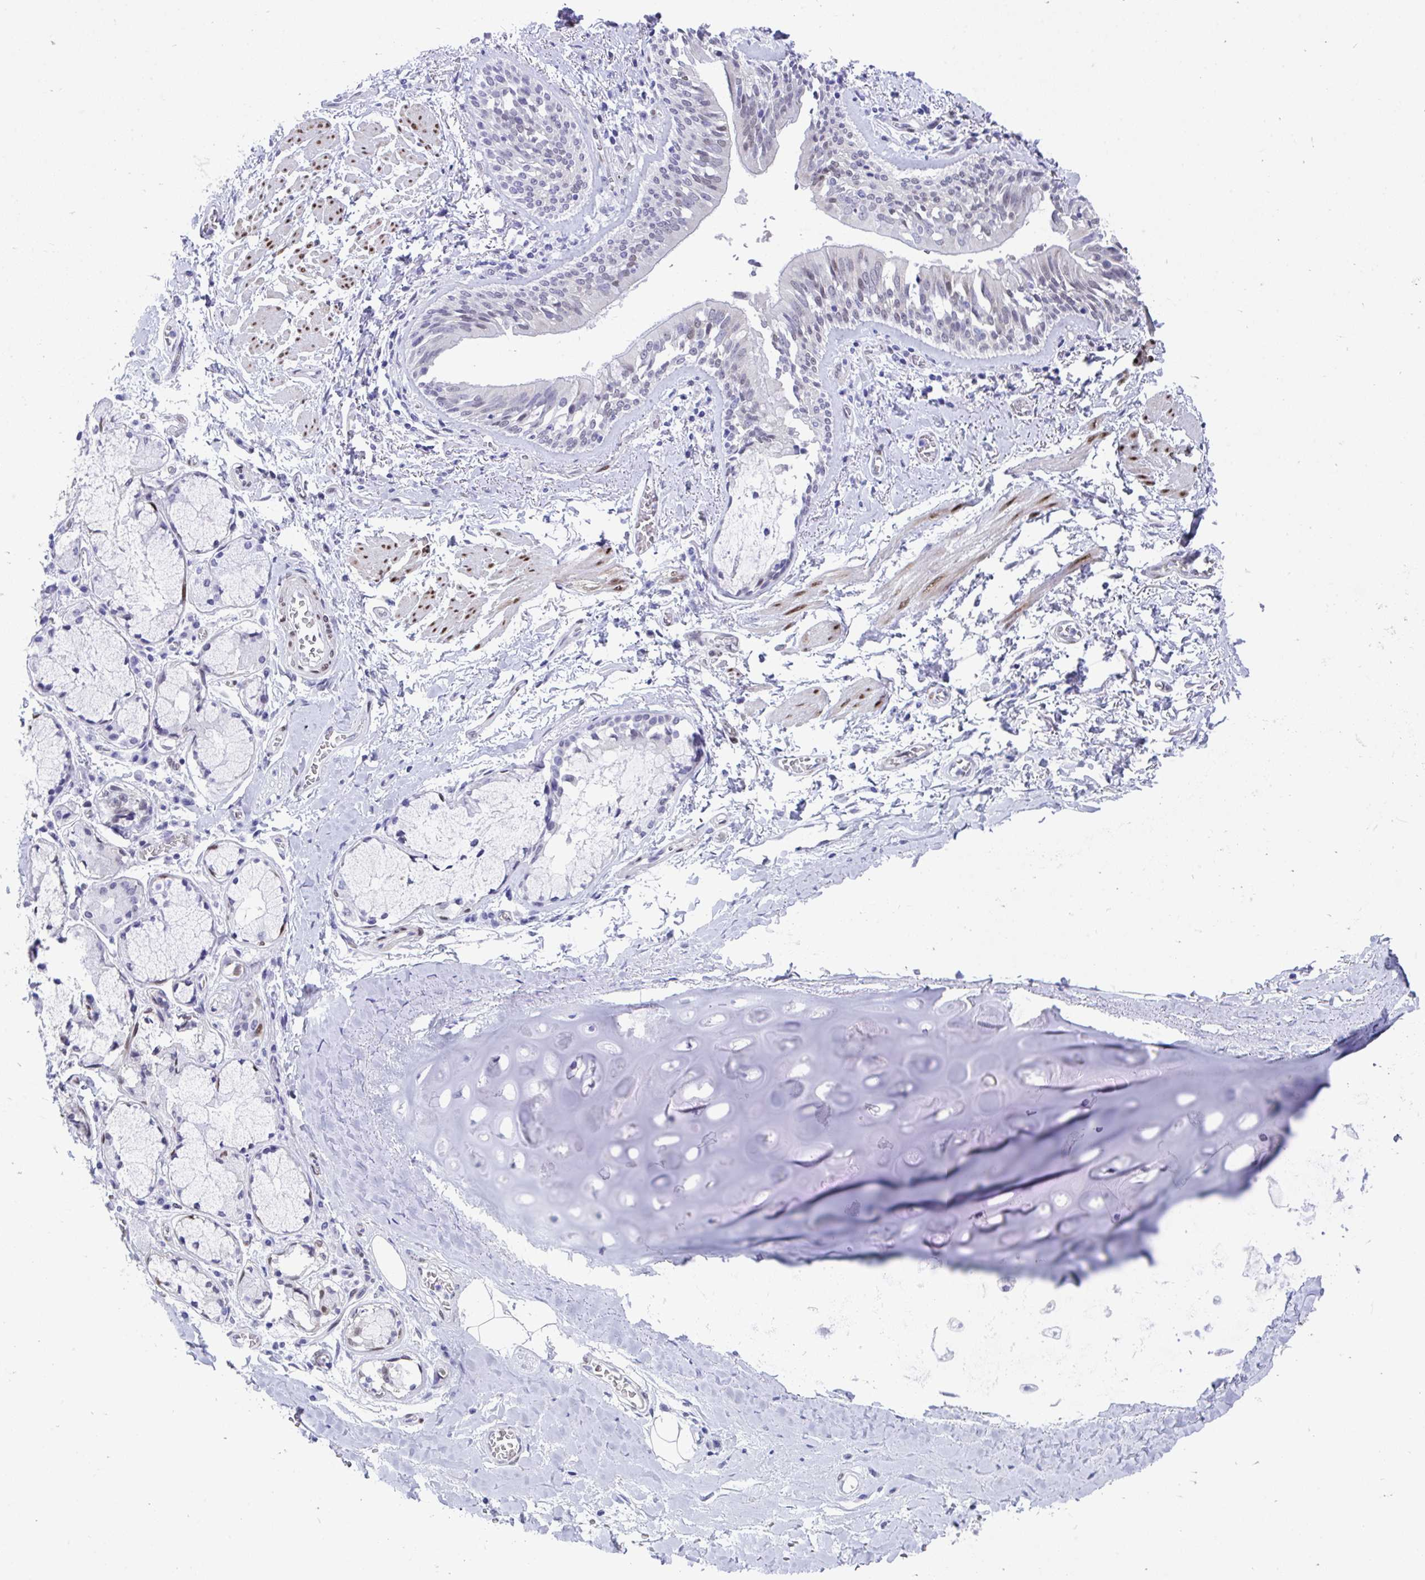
{"staining": {"intensity": "negative", "quantity": "none", "location": "none"}, "tissue": "adipose tissue", "cell_type": "Adipocytes", "image_type": "normal", "snomed": [{"axis": "morphology", "description": "Normal tissue, NOS"}, {"axis": "morphology", "description": "Degeneration, NOS"}, {"axis": "topography", "description": "Cartilage tissue"}, {"axis": "topography", "description": "Lung"}], "caption": "Protein analysis of unremarkable adipose tissue shows no significant positivity in adipocytes. (IHC, brightfield microscopy, high magnification).", "gene": "RBPMS", "patient": {"sex": "female", "age": 61}}